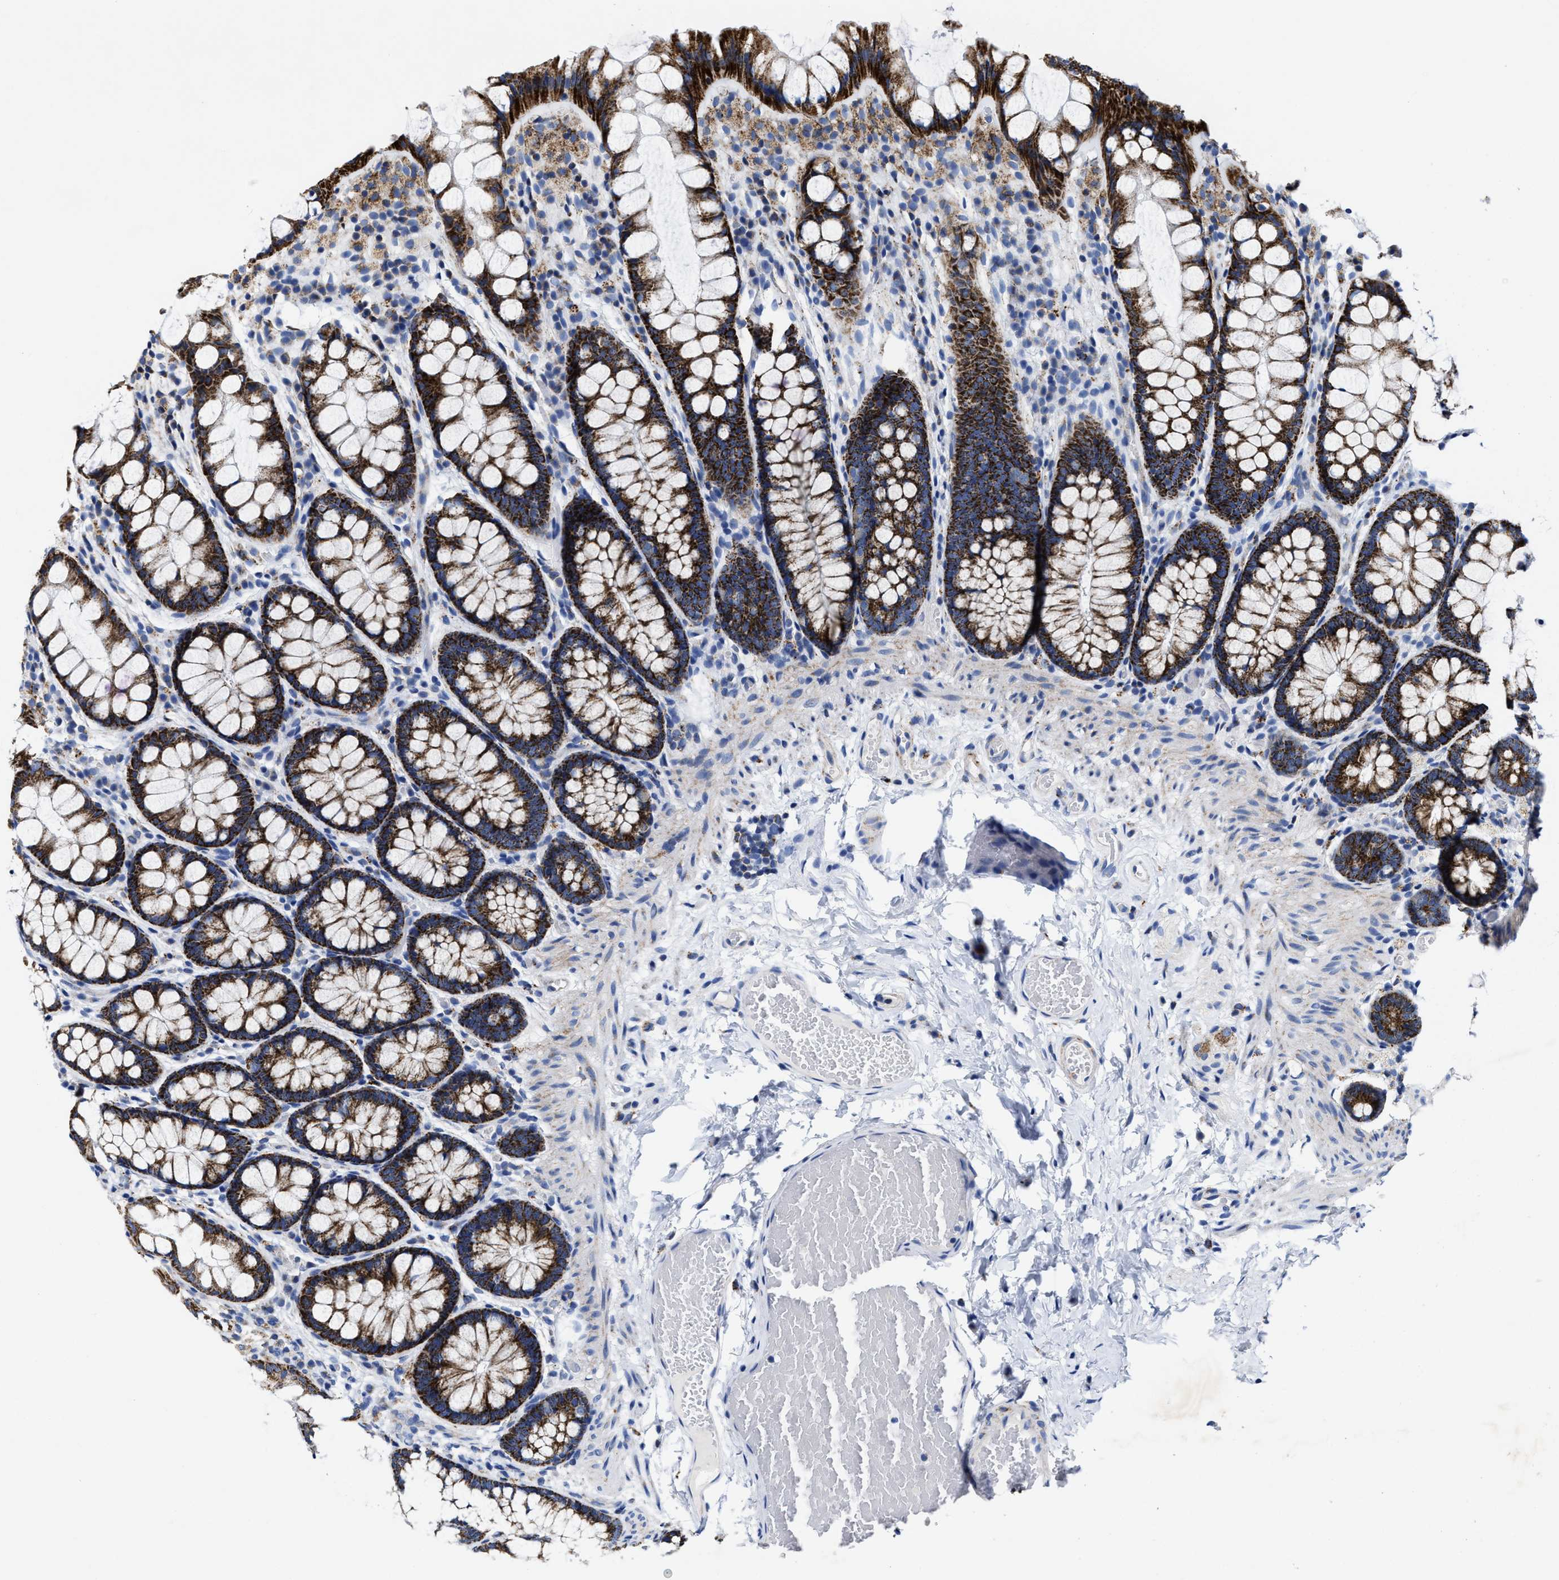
{"staining": {"intensity": "negative", "quantity": "none", "location": "none"}, "tissue": "colon", "cell_type": "Endothelial cells", "image_type": "normal", "snomed": [{"axis": "morphology", "description": "Normal tissue, NOS"}, {"axis": "topography", "description": "Colon"}], "caption": "A micrograph of colon stained for a protein reveals no brown staining in endothelial cells.", "gene": "TBRG4", "patient": {"sex": "male", "age": 47}}